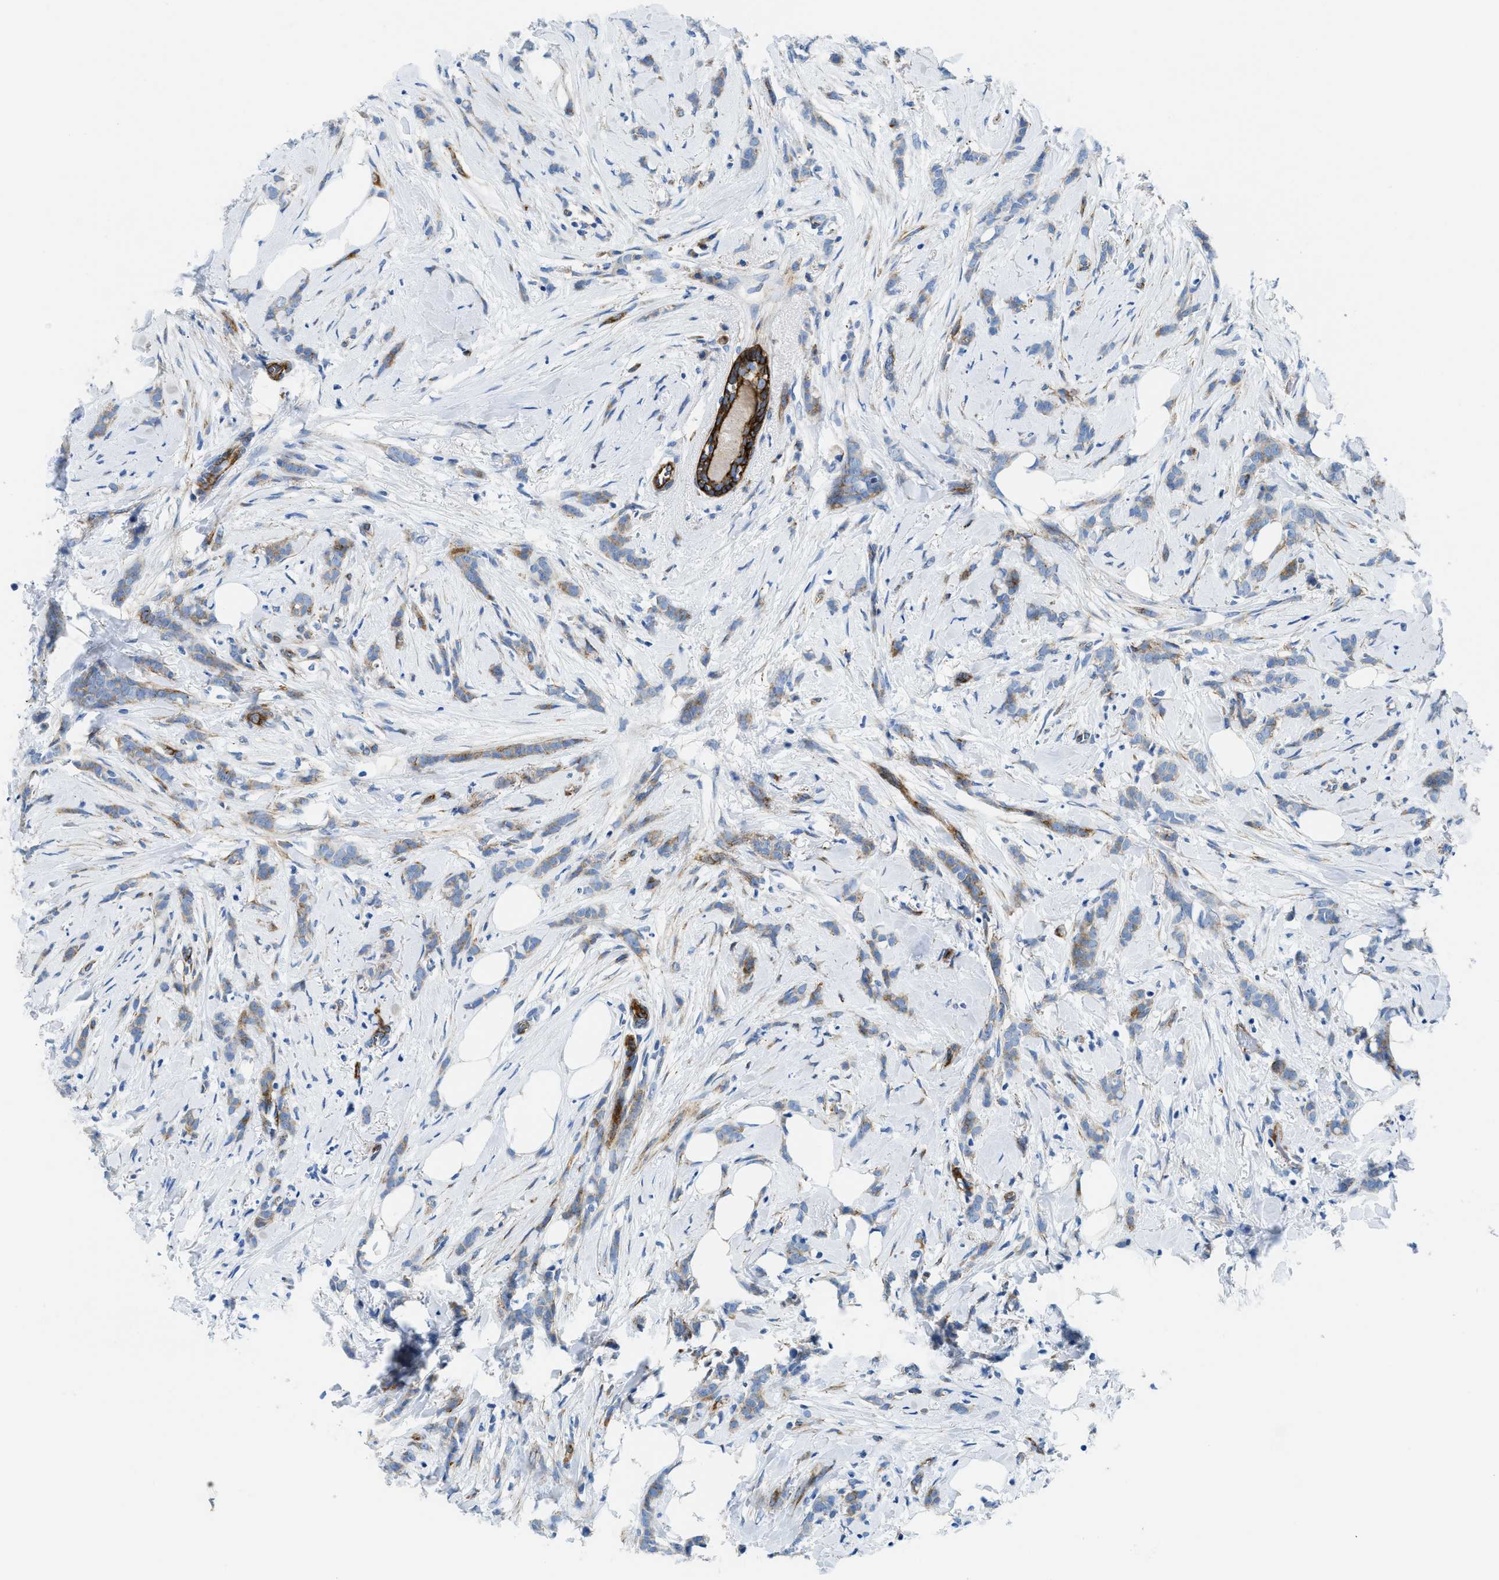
{"staining": {"intensity": "weak", "quantity": ">75%", "location": "cytoplasmic/membranous"}, "tissue": "breast cancer", "cell_type": "Tumor cells", "image_type": "cancer", "snomed": [{"axis": "morphology", "description": "Lobular carcinoma, in situ"}, {"axis": "morphology", "description": "Lobular carcinoma"}, {"axis": "topography", "description": "Breast"}], "caption": "Lobular carcinoma (breast) tissue demonstrates weak cytoplasmic/membranous positivity in about >75% of tumor cells, visualized by immunohistochemistry.", "gene": "CUTA", "patient": {"sex": "female", "age": 41}}